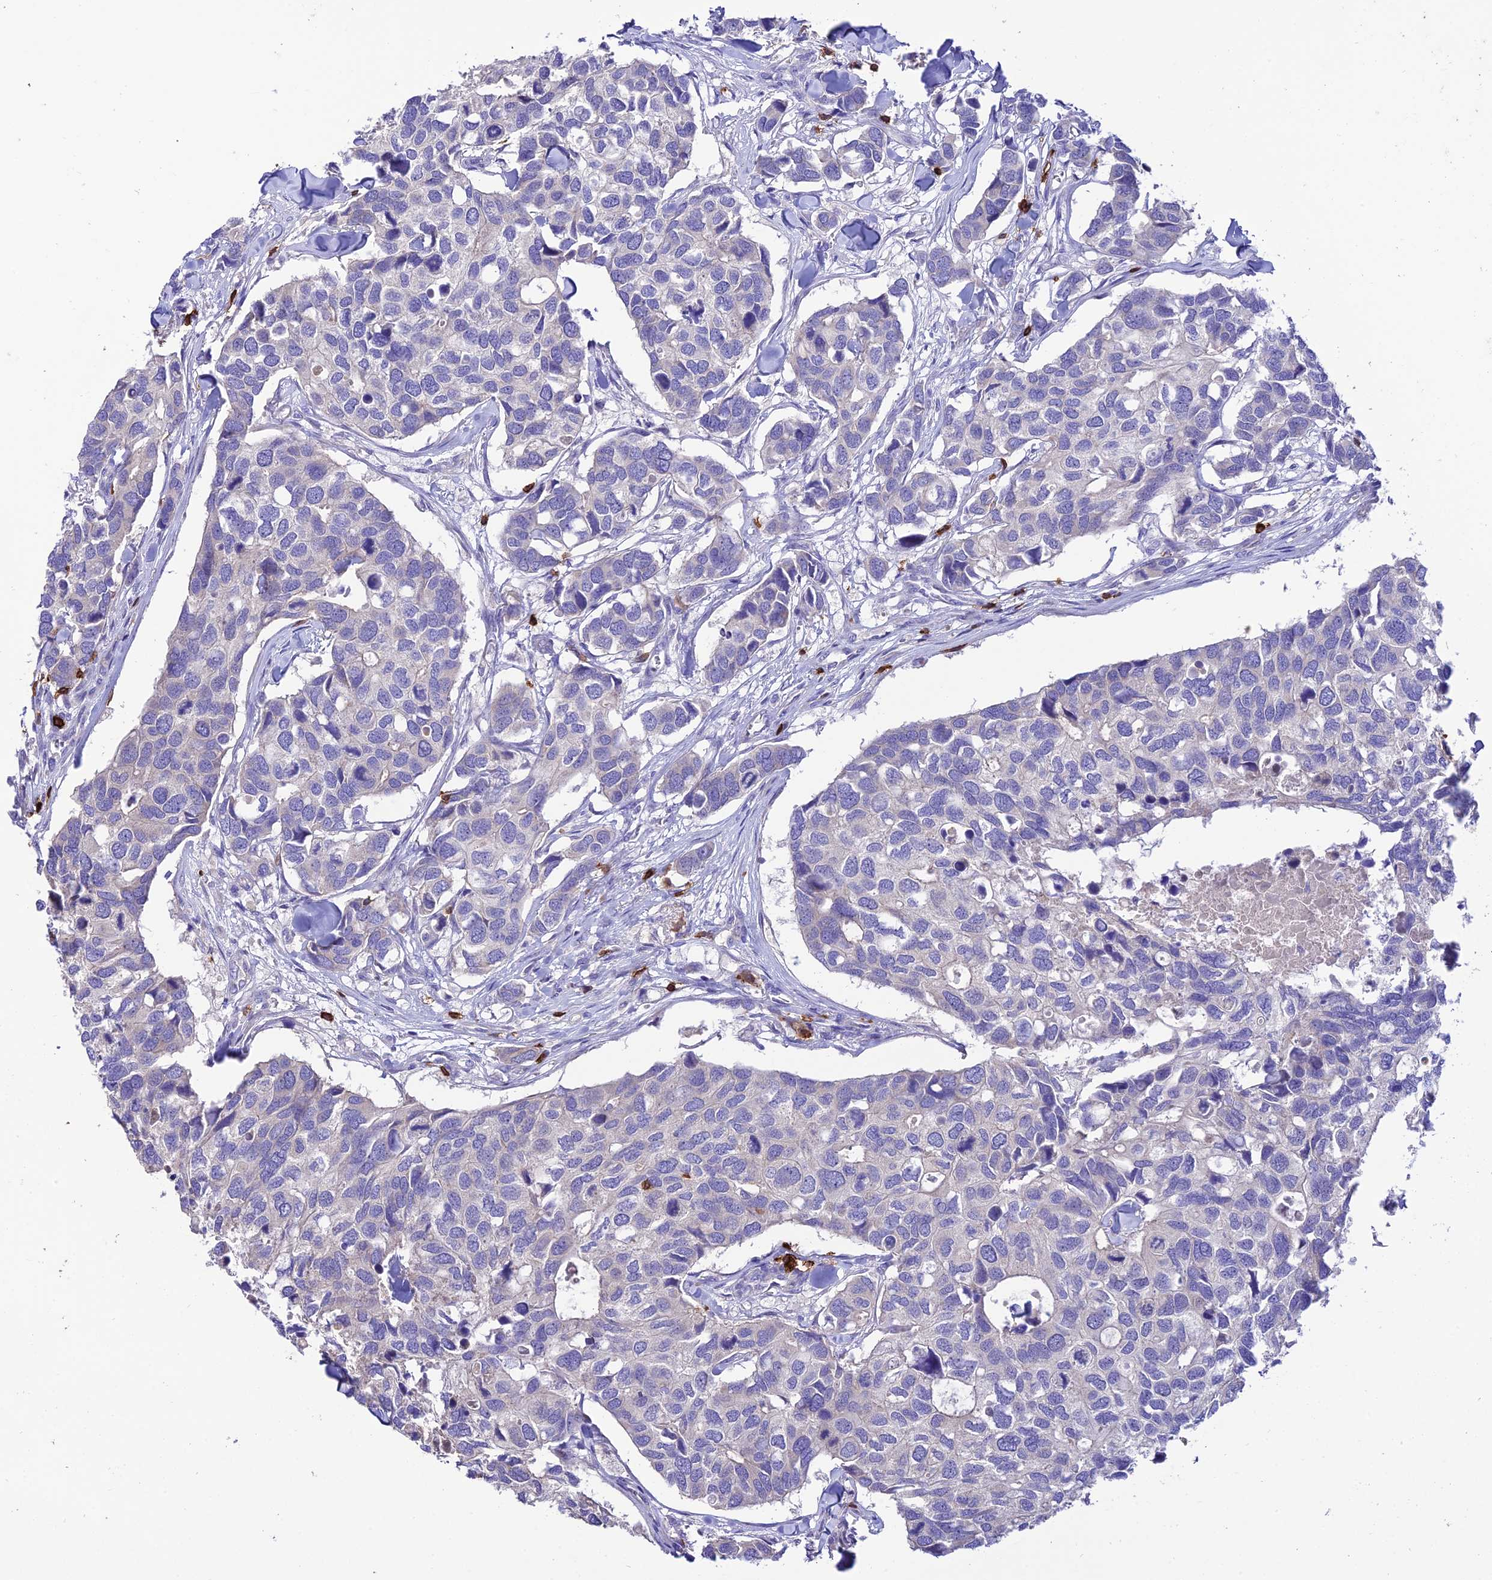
{"staining": {"intensity": "negative", "quantity": "none", "location": "none"}, "tissue": "breast cancer", "cell_type": "Tumor cells", "image_type": "cancer", "snomed": [{"axis": "morphology", "description": "Duct carcinoma"}, {"axis": "topography", "description": "Breast"}], "caption": "Tumor cells are negative for brown protein staining in breast intraductal carcinoma.", "gene": "PTPRCAP", "patient": {"sex": "female", "age": 83}}